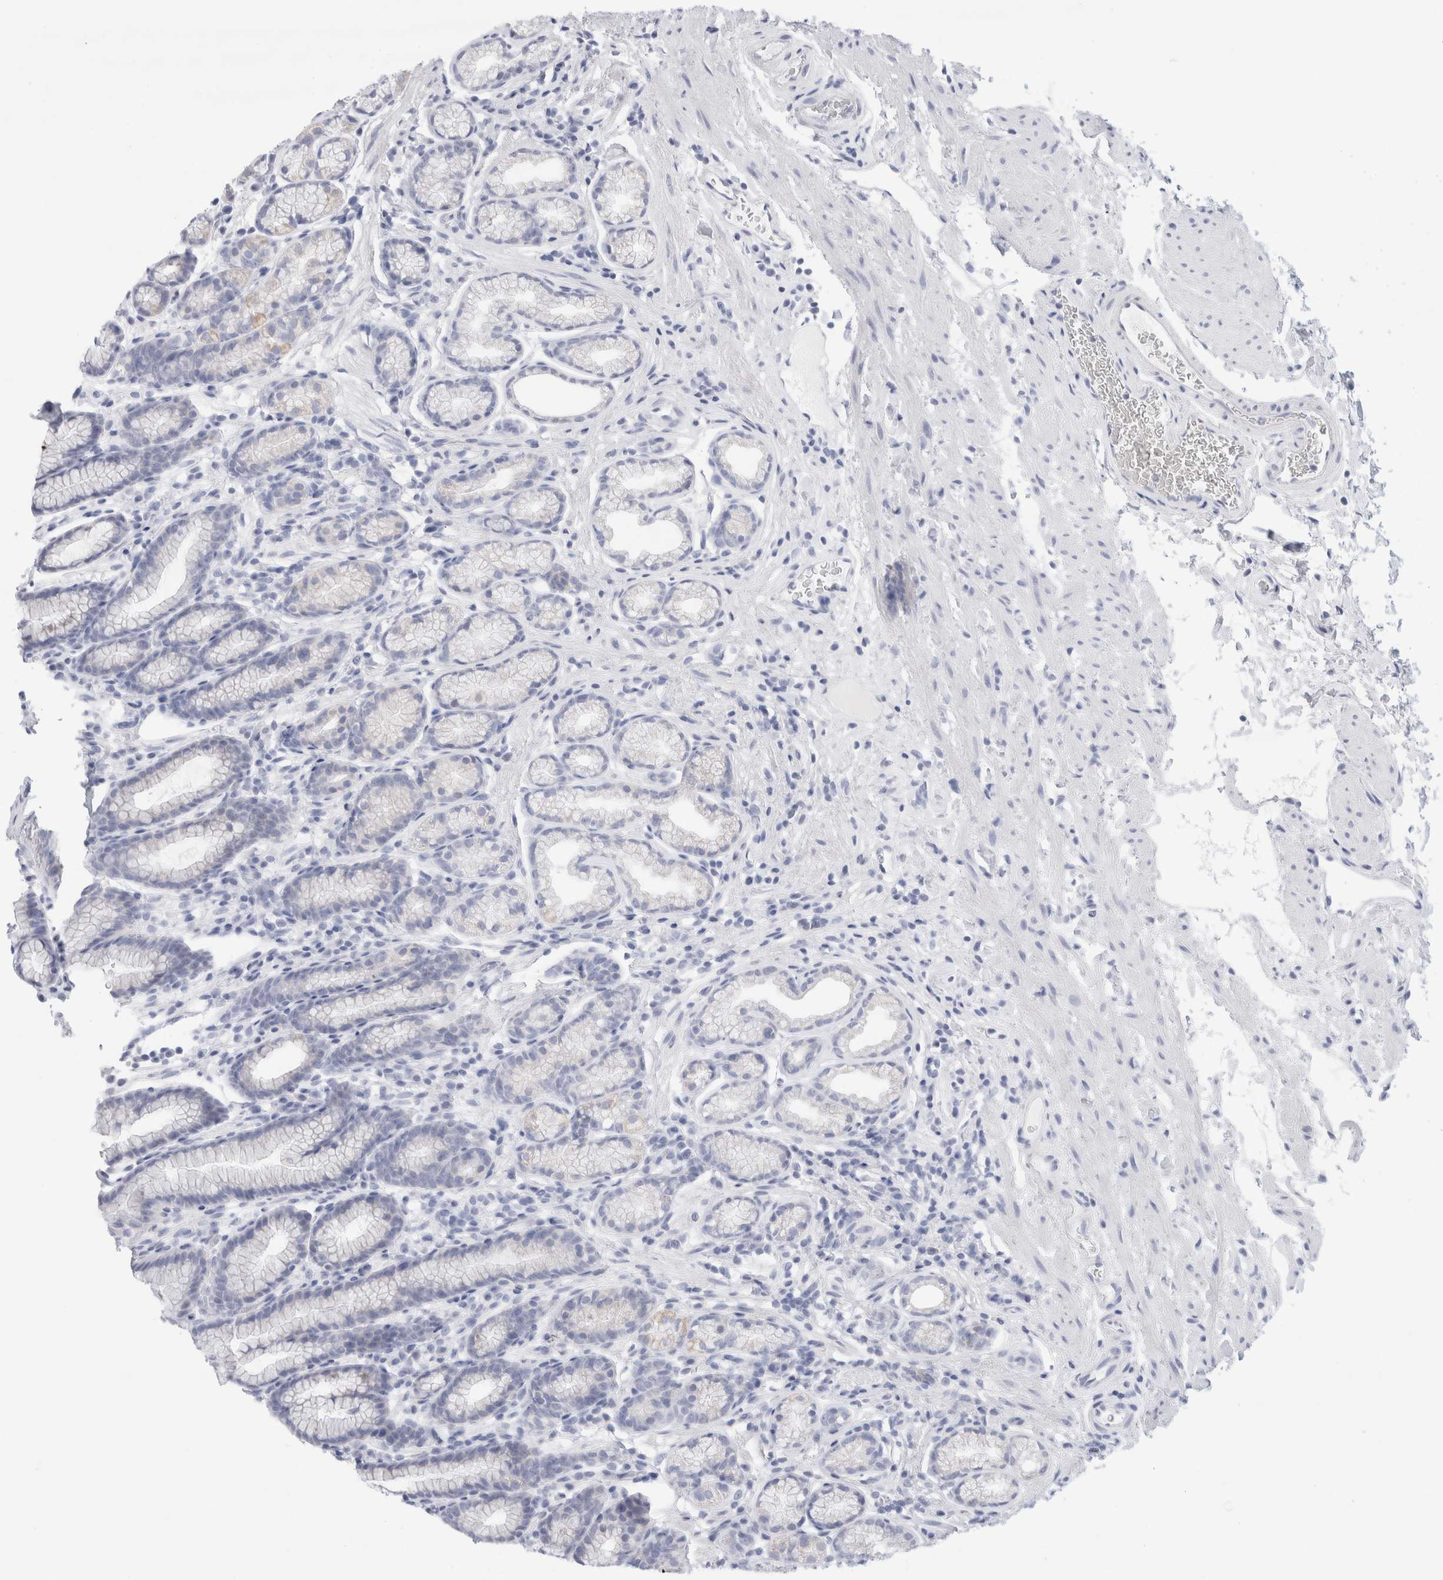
{"staining": {"intensity": "moderate", "quantity": "25%-75%", "location": "cytoplasmic/membranous"}, "tissue": "stomach", "cell_type": "Glandular cells", "image_type": "normal", "snomed": [{"axis": "morphology", "description": "Normal tissue, NOS"}, {"axis": "topography", "description": "Stomach"}], "caption": "Stomach stained with a brown dye displays moderate cytoplasmic/membranous positive positivity in about 25%-75% of glandular cells.", "gene": "ECHDC2", "patient": {"sex": "male", "age": 42}}